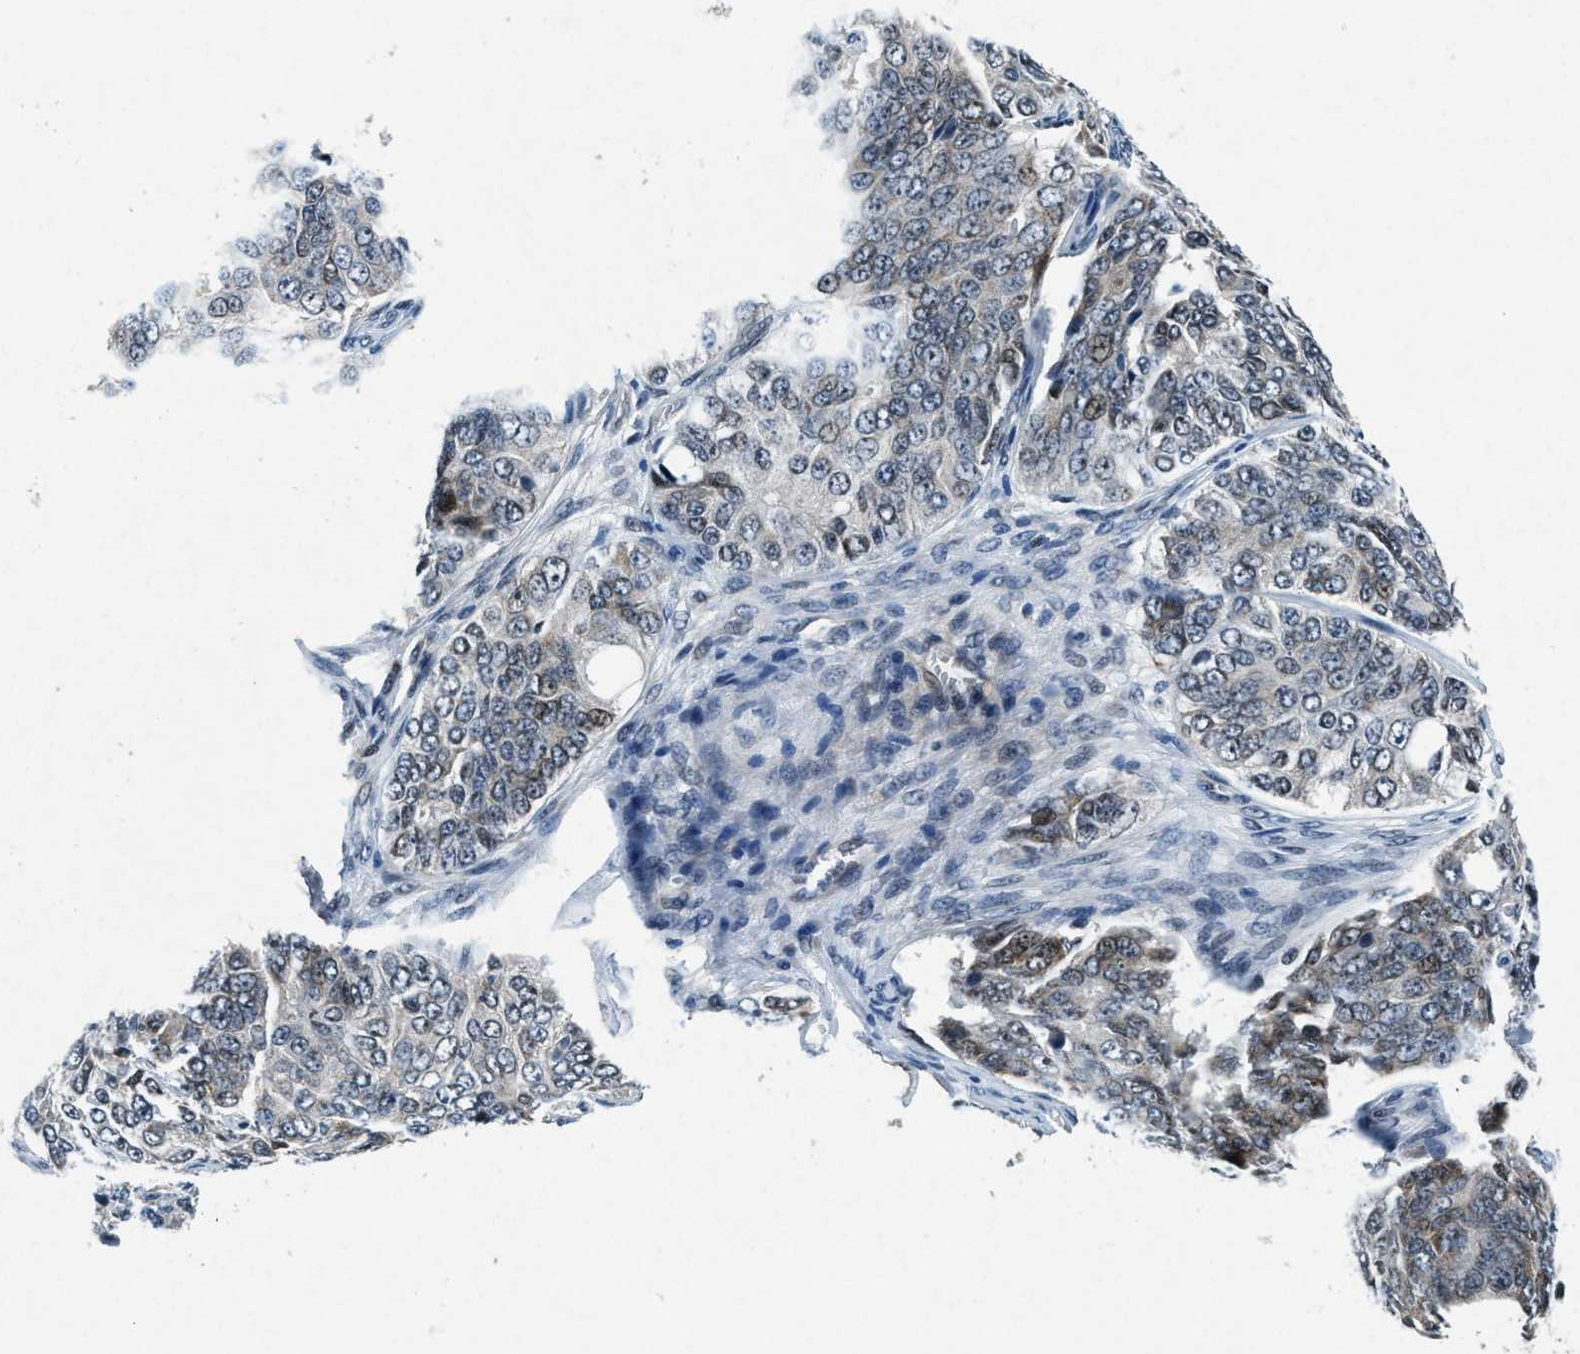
{"staining": {"intensity": "weak", "quantity": "<25%", "location": "cytoplasmic/membranous,nuclear"}, "tissue": "ovarian cancer", "cell_type": "Tumor cells", "image_type": "cancer", "snomed": [{"axis": "morphology", "description": "Carcinoma, endometroid"}, {"axis": "topography", "description": "Ovary"}], "caption": "This is a micrograph of IHC staining of ovarian endometroid carcinoma, which shows no staining in tumor cells.", "gene": "PHLDA1", "patient": {"sex": "female", "age": 51}}